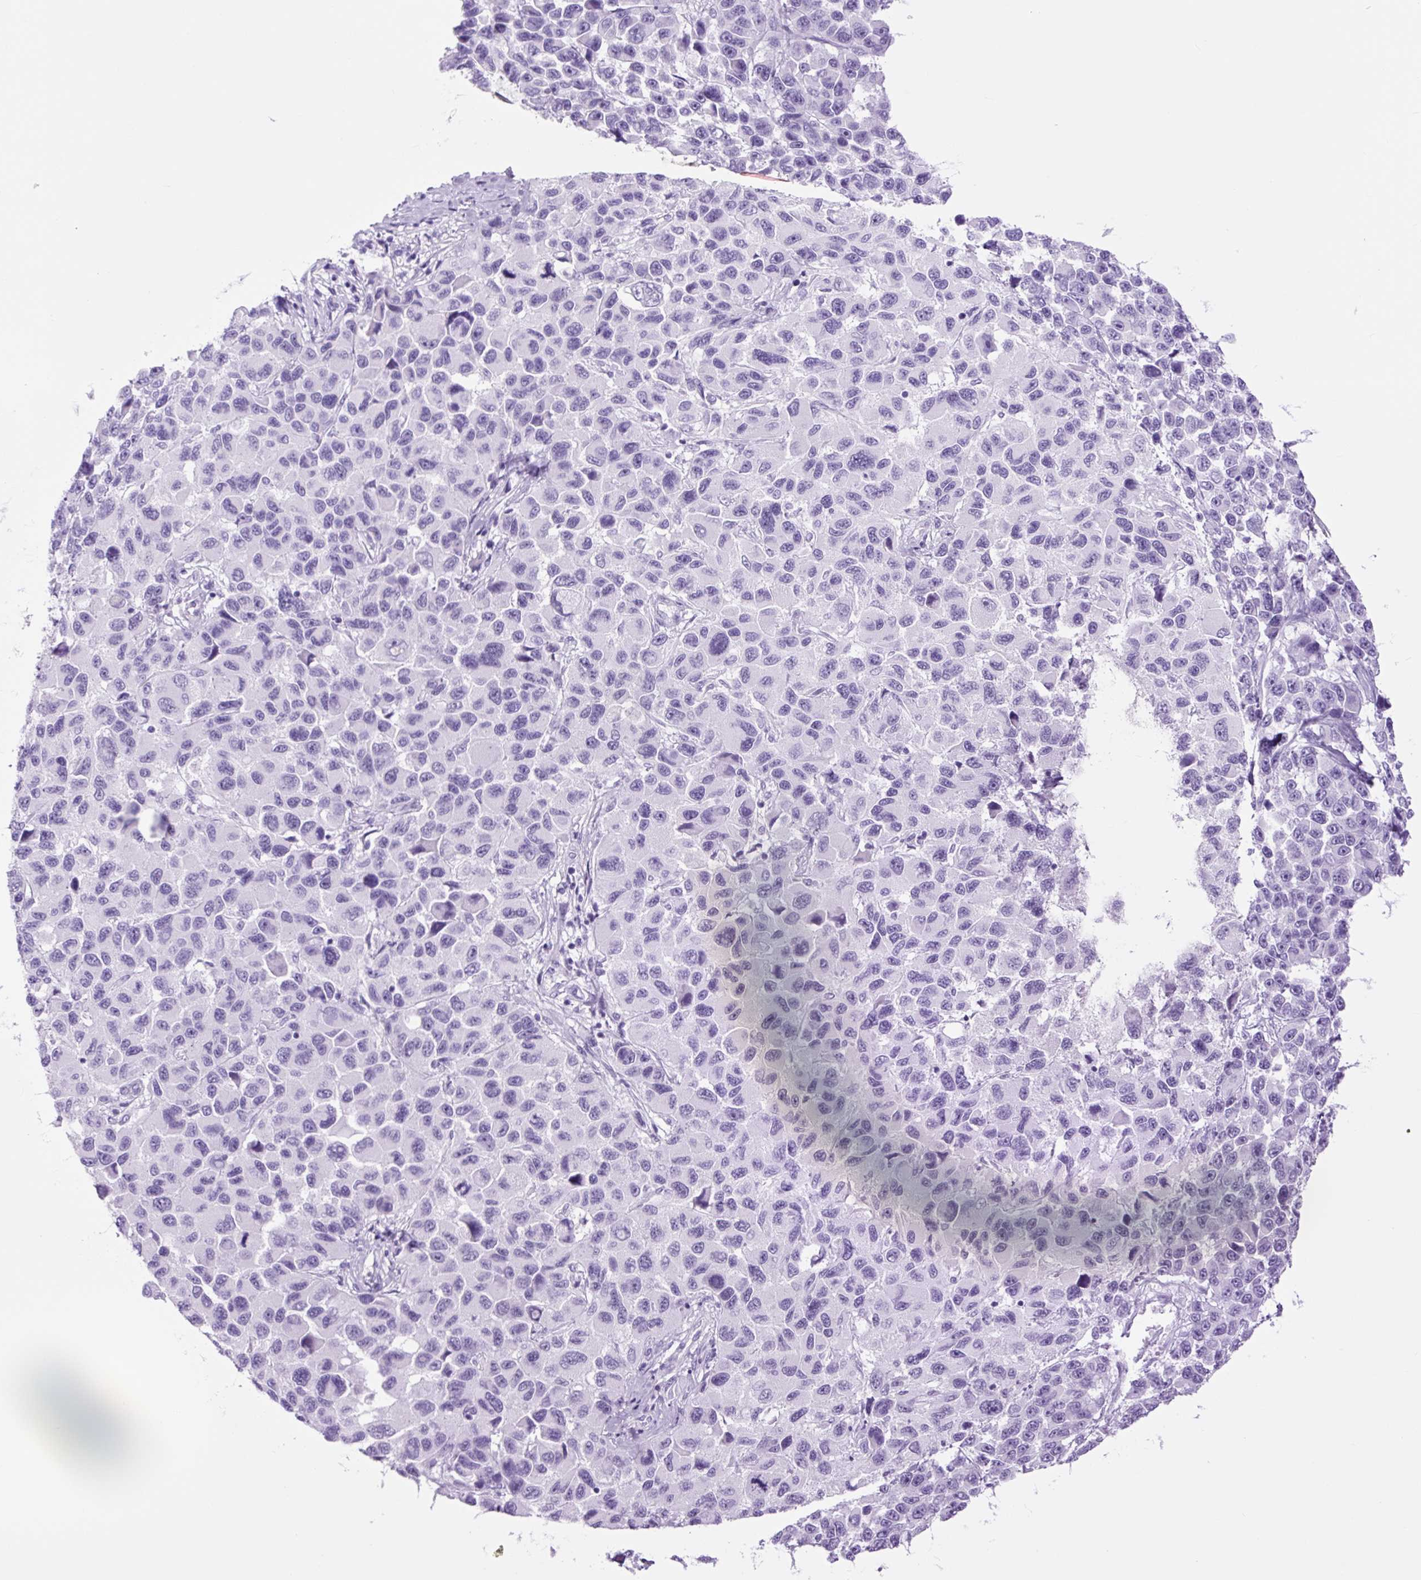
{"staining": {"intensity": "negative", "quantity": "none", "location": "none"}, "tissue": "melanoma", "cell_type": "Tumor cells", "image_type": "cancer", "snomed": [{"axis": "morphology", "description": "Malignant melanoma, NOS"}, {"axis": "topography", "description": "Skin"}], "caption": "A photomicrograph of human malignant melanoma is negative for staining in tumor cells.", "gene": "TFF2", "patient": {"sex": "male", "age": 53}}